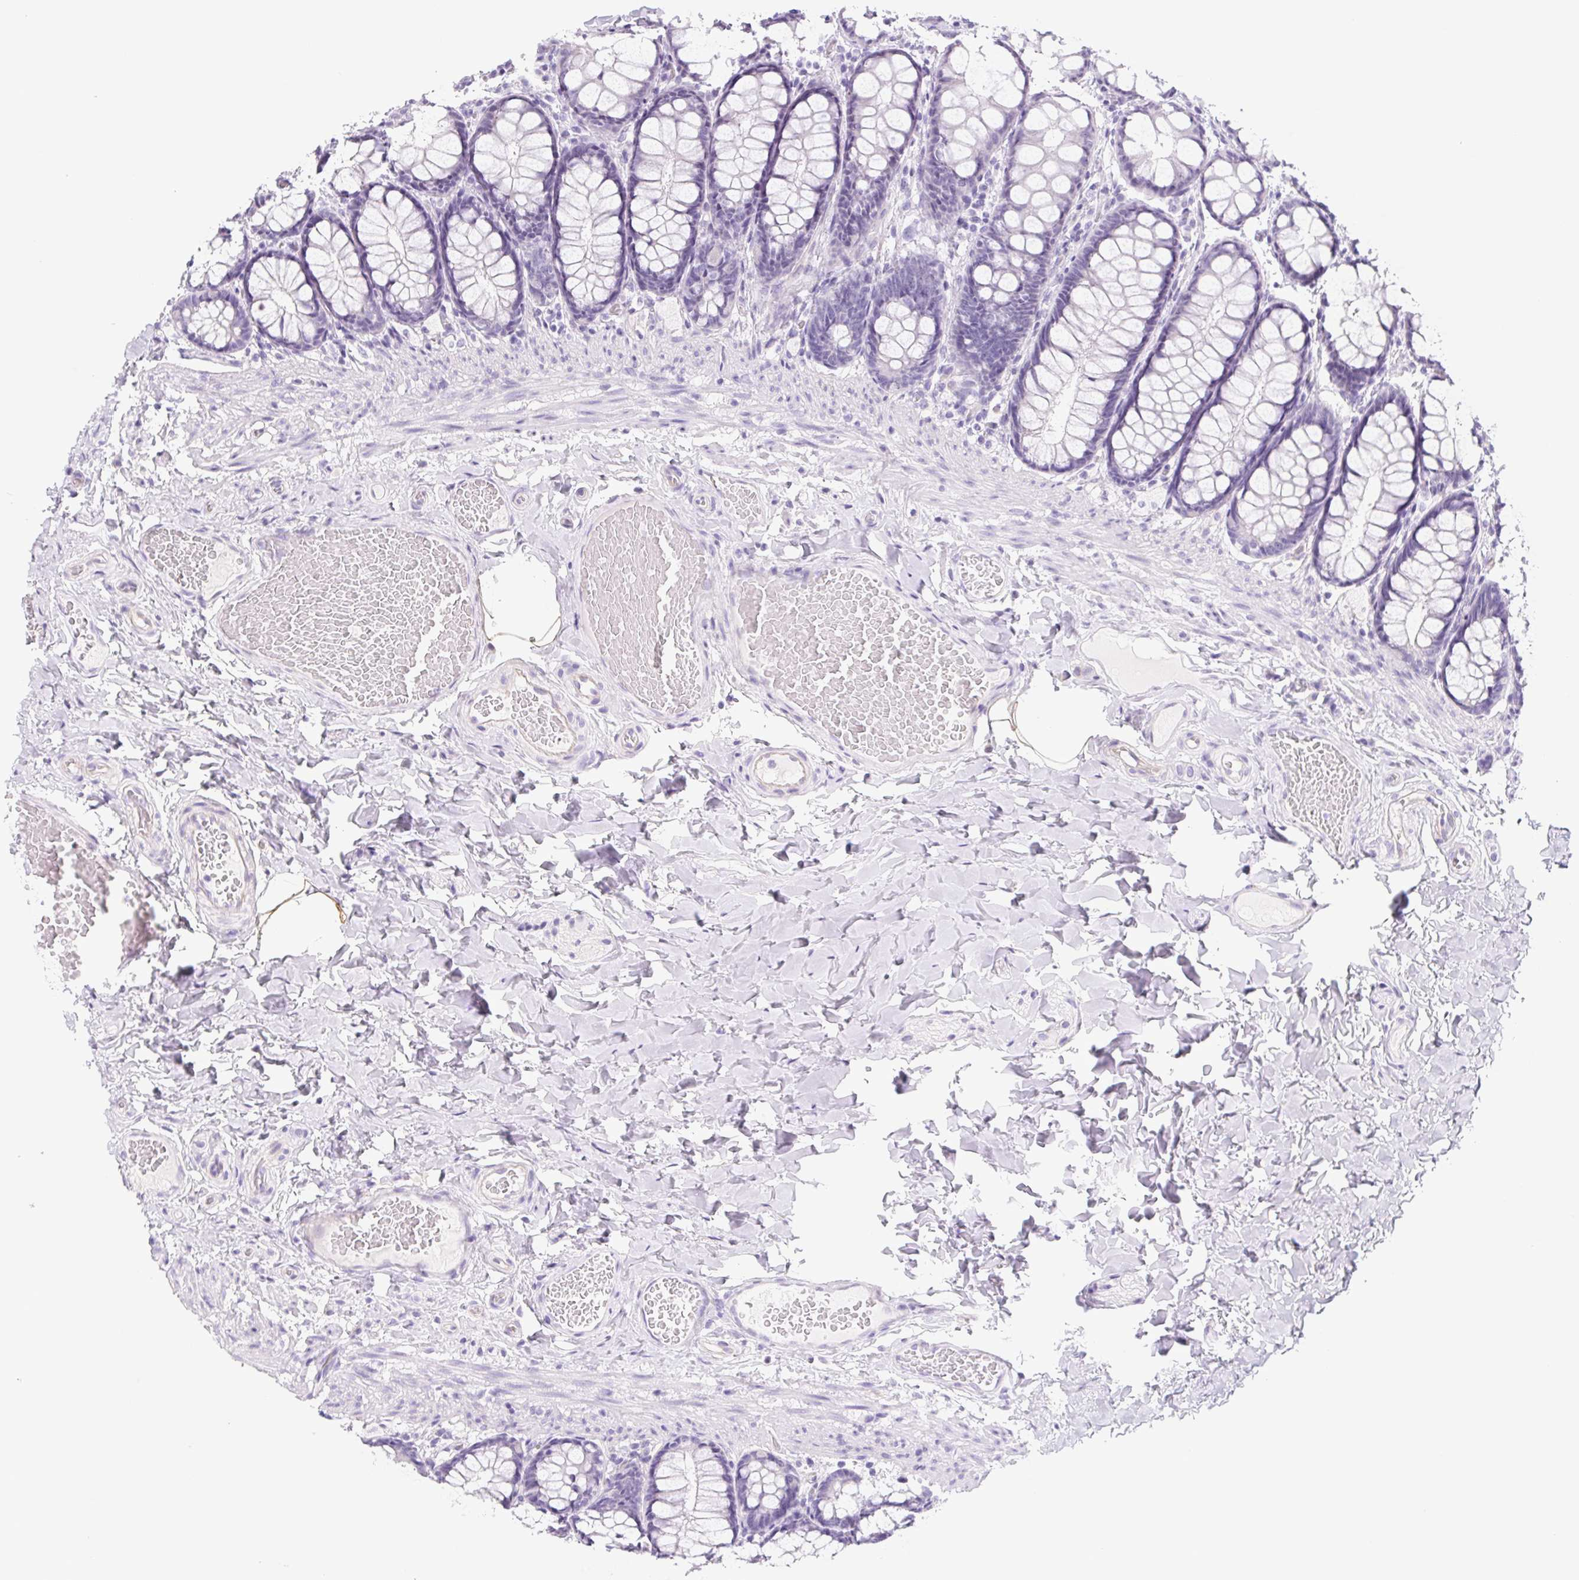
{"staining": {"intensity": "negative", "quantity": "none", "location": "none"}, "tissue": "colon", "cell_type": "Endothelial cells", "image_type": "normal", "snomed": [{"axis": "morphology", "description": "Normal tissue, NOS"}, {"axis": "topography", "description": "Colon"}], "caption": "Immunohistochemical staining of normal colon displays no significant positivity in endothelial cells.", "gene": "CYP21A2", "patient": {"sex": "male", "age": 47}}